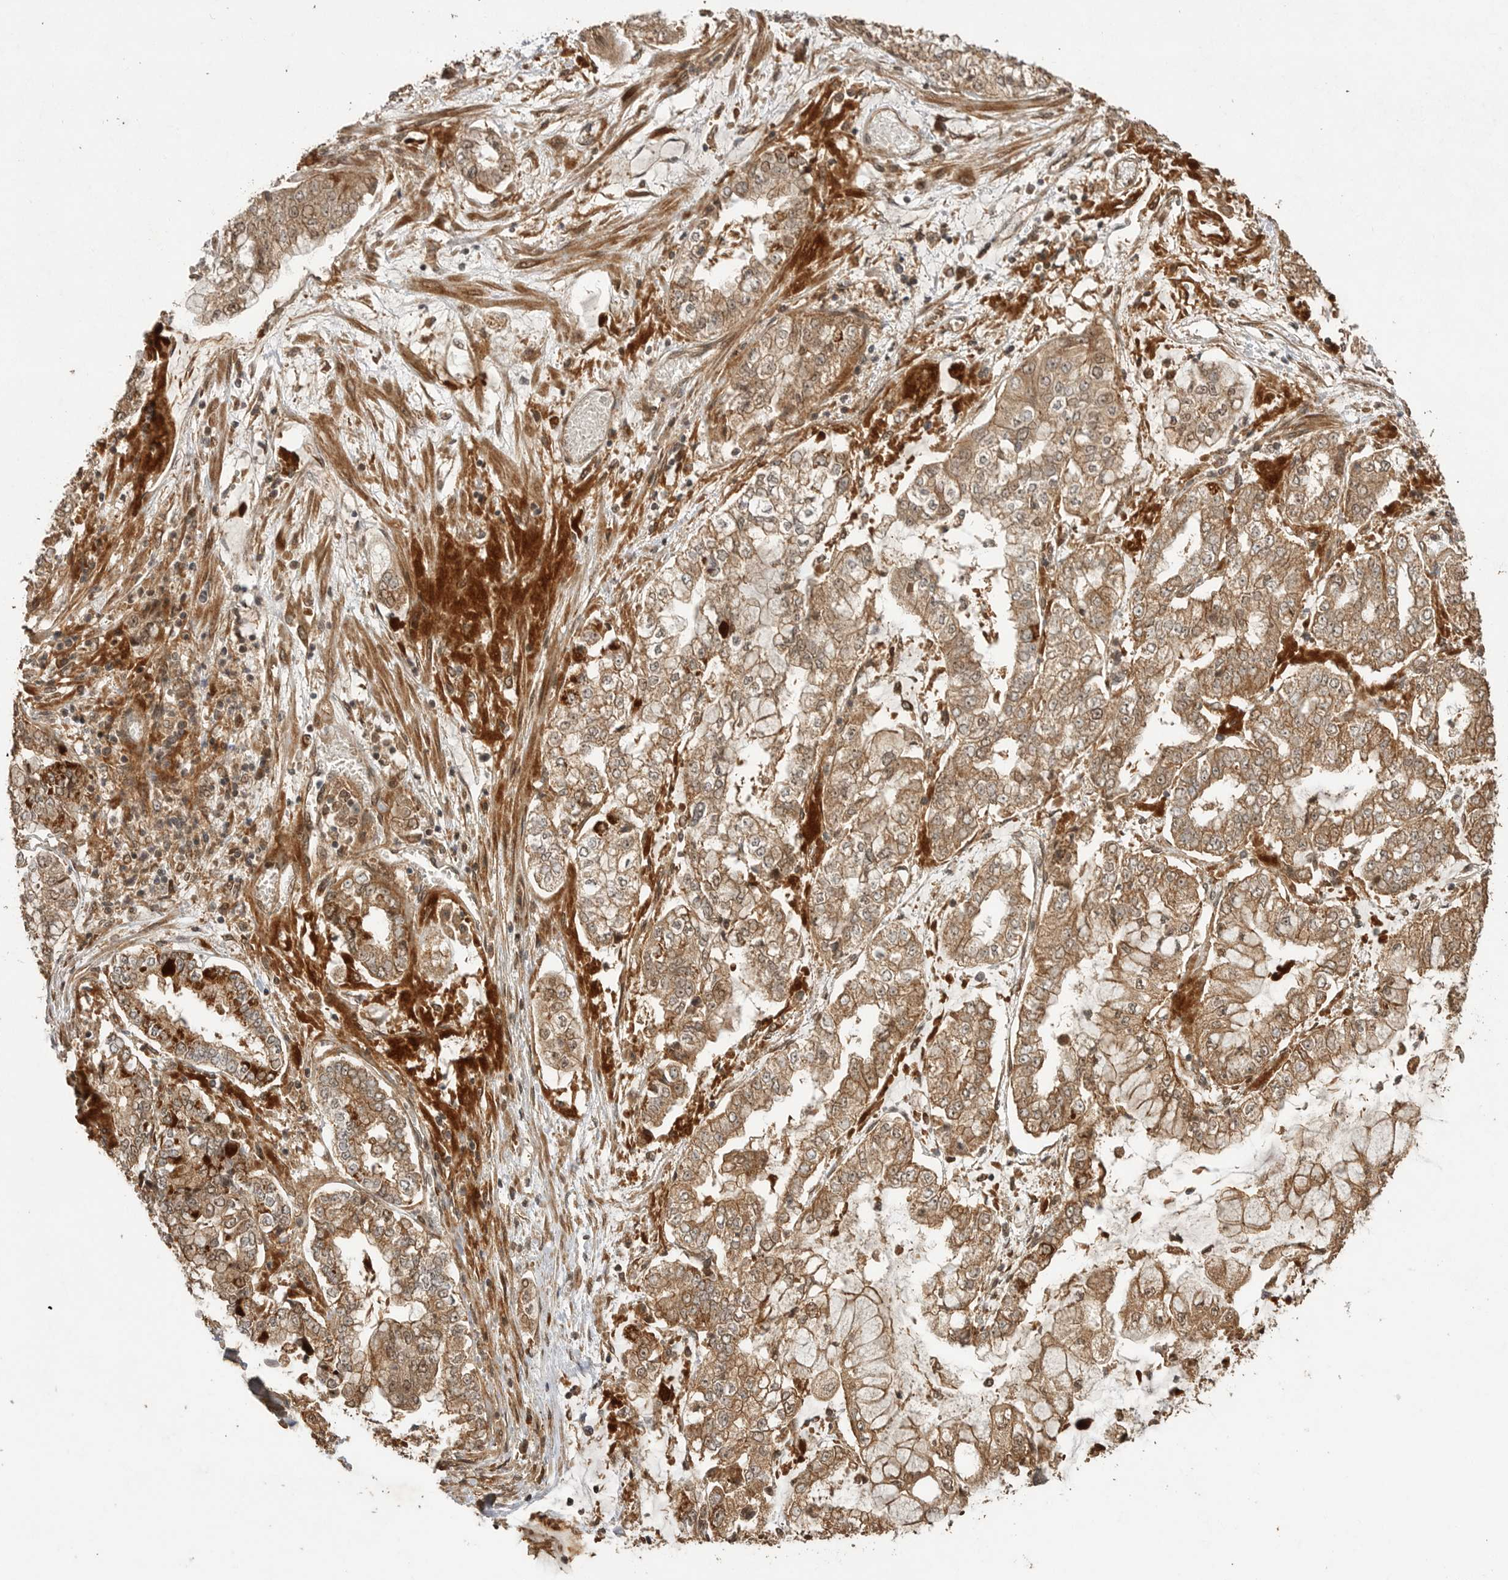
{"staining": {"intensity": "moderate", "quantity": ">75%", "location": "cytoplasmic/membranous"}, "tissue": "stomach cancer", "cell_type": "Tumor cells", "image_type": "cancer", "snomed": [{"axis": "morphology", "description": "Adenocarcinoma, NOS"}, {"axis": "topography", "description": "Stomach"}], "caption": "A photomicrograph showing moderate cytoplasmic/membranous positivity in about >75% of tumor cells in stomach cancer (adenocarcinoma), as visualized by brown immunohistochemical staining.", "gene": "BOC", "patient": {"sex": "male", "age": 76}}